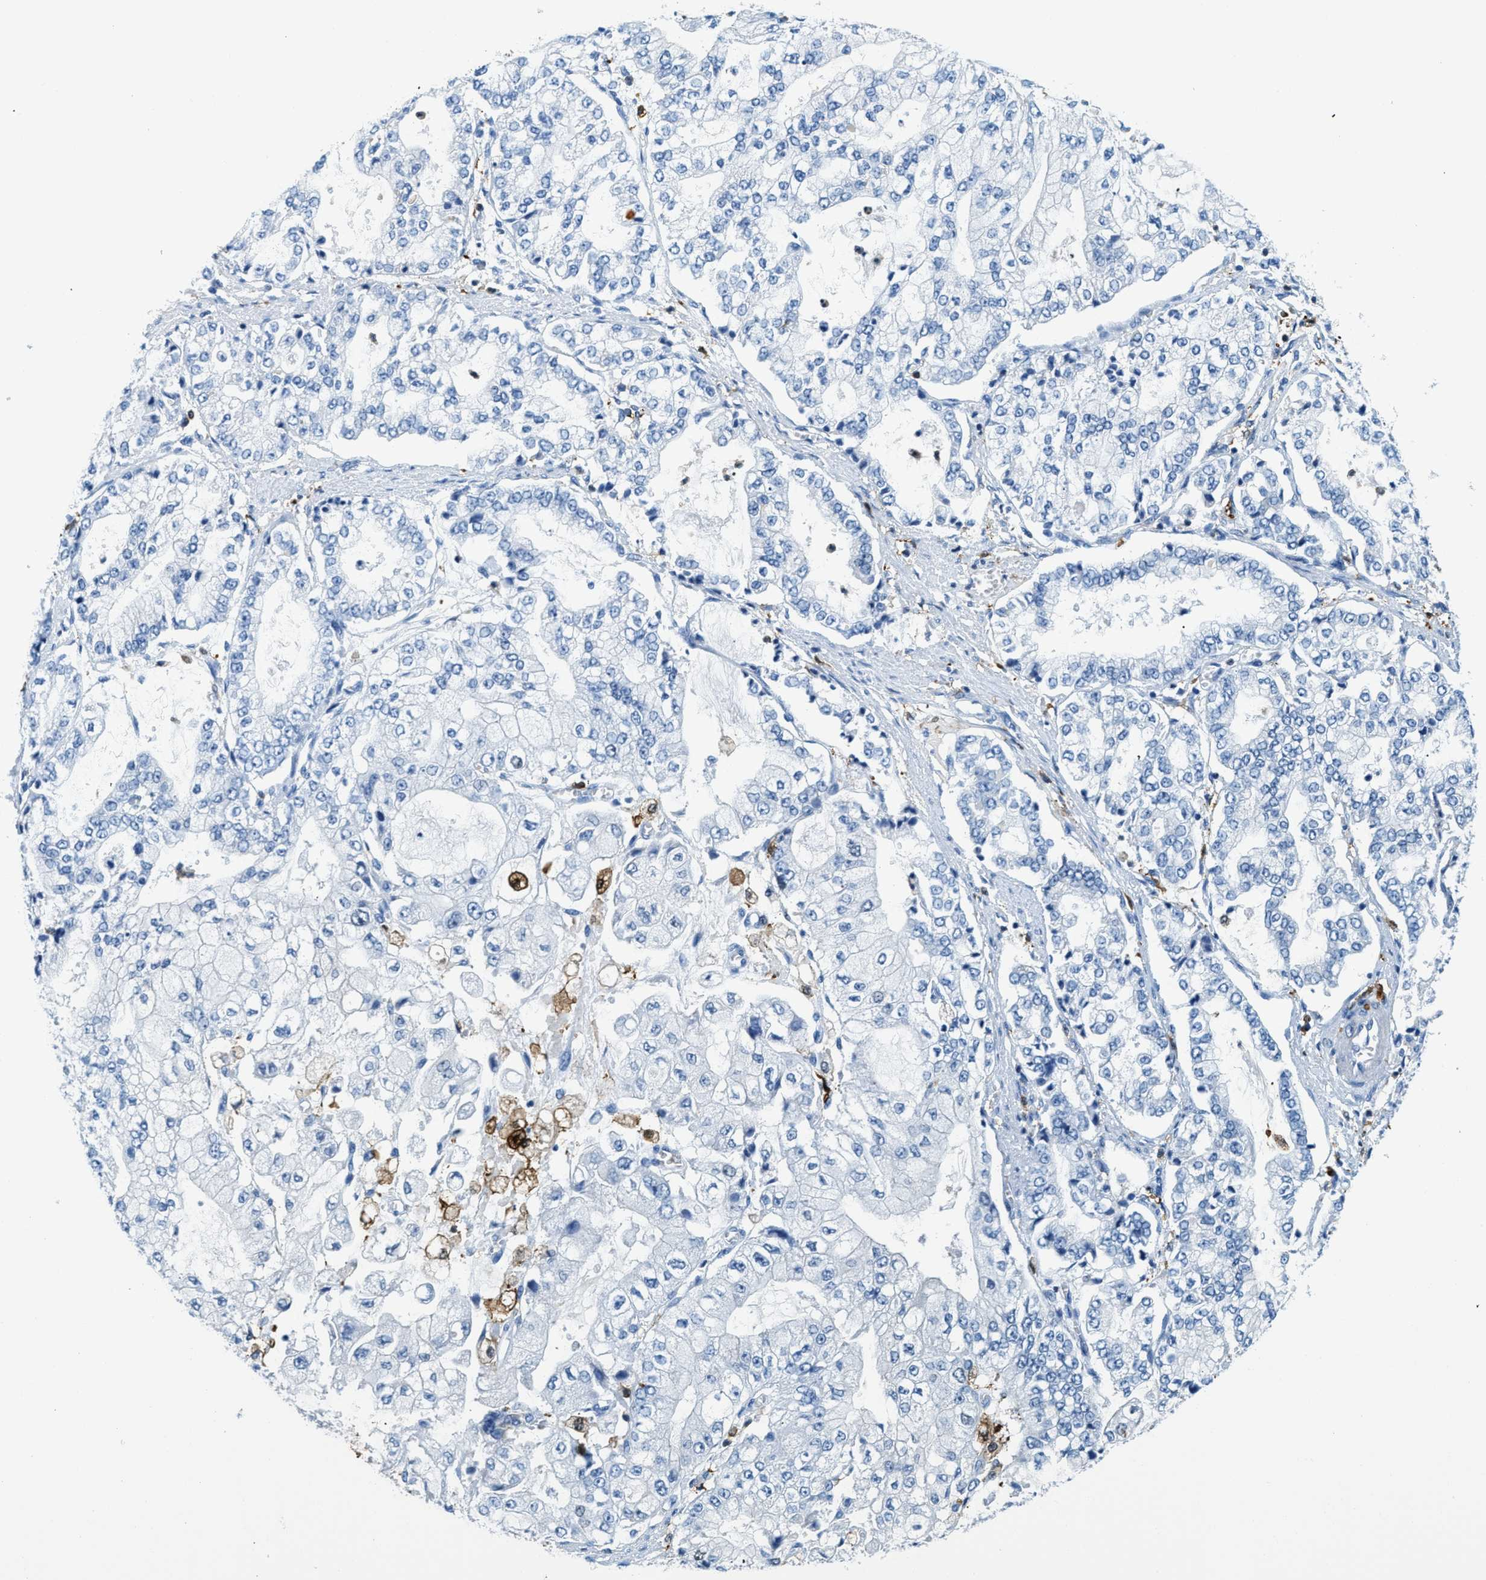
{"staining": {"intensity": "negative", "quantity": "none", "location": "none"}, "tissue": "stomach cancer", "cell_type": "Tumor cells", "image_type": "cancer", "snomed": [{"axis": "morphology", "description": "Adenocarcinoma, NOS"}, {"axis": "topography", "description": "Stomach"}], "caption": "Tumor cells show no significant expression in adenocarcinoma (stomach).", "gene": "CAPG", "patient": {"sex": "male", "age": 76}}